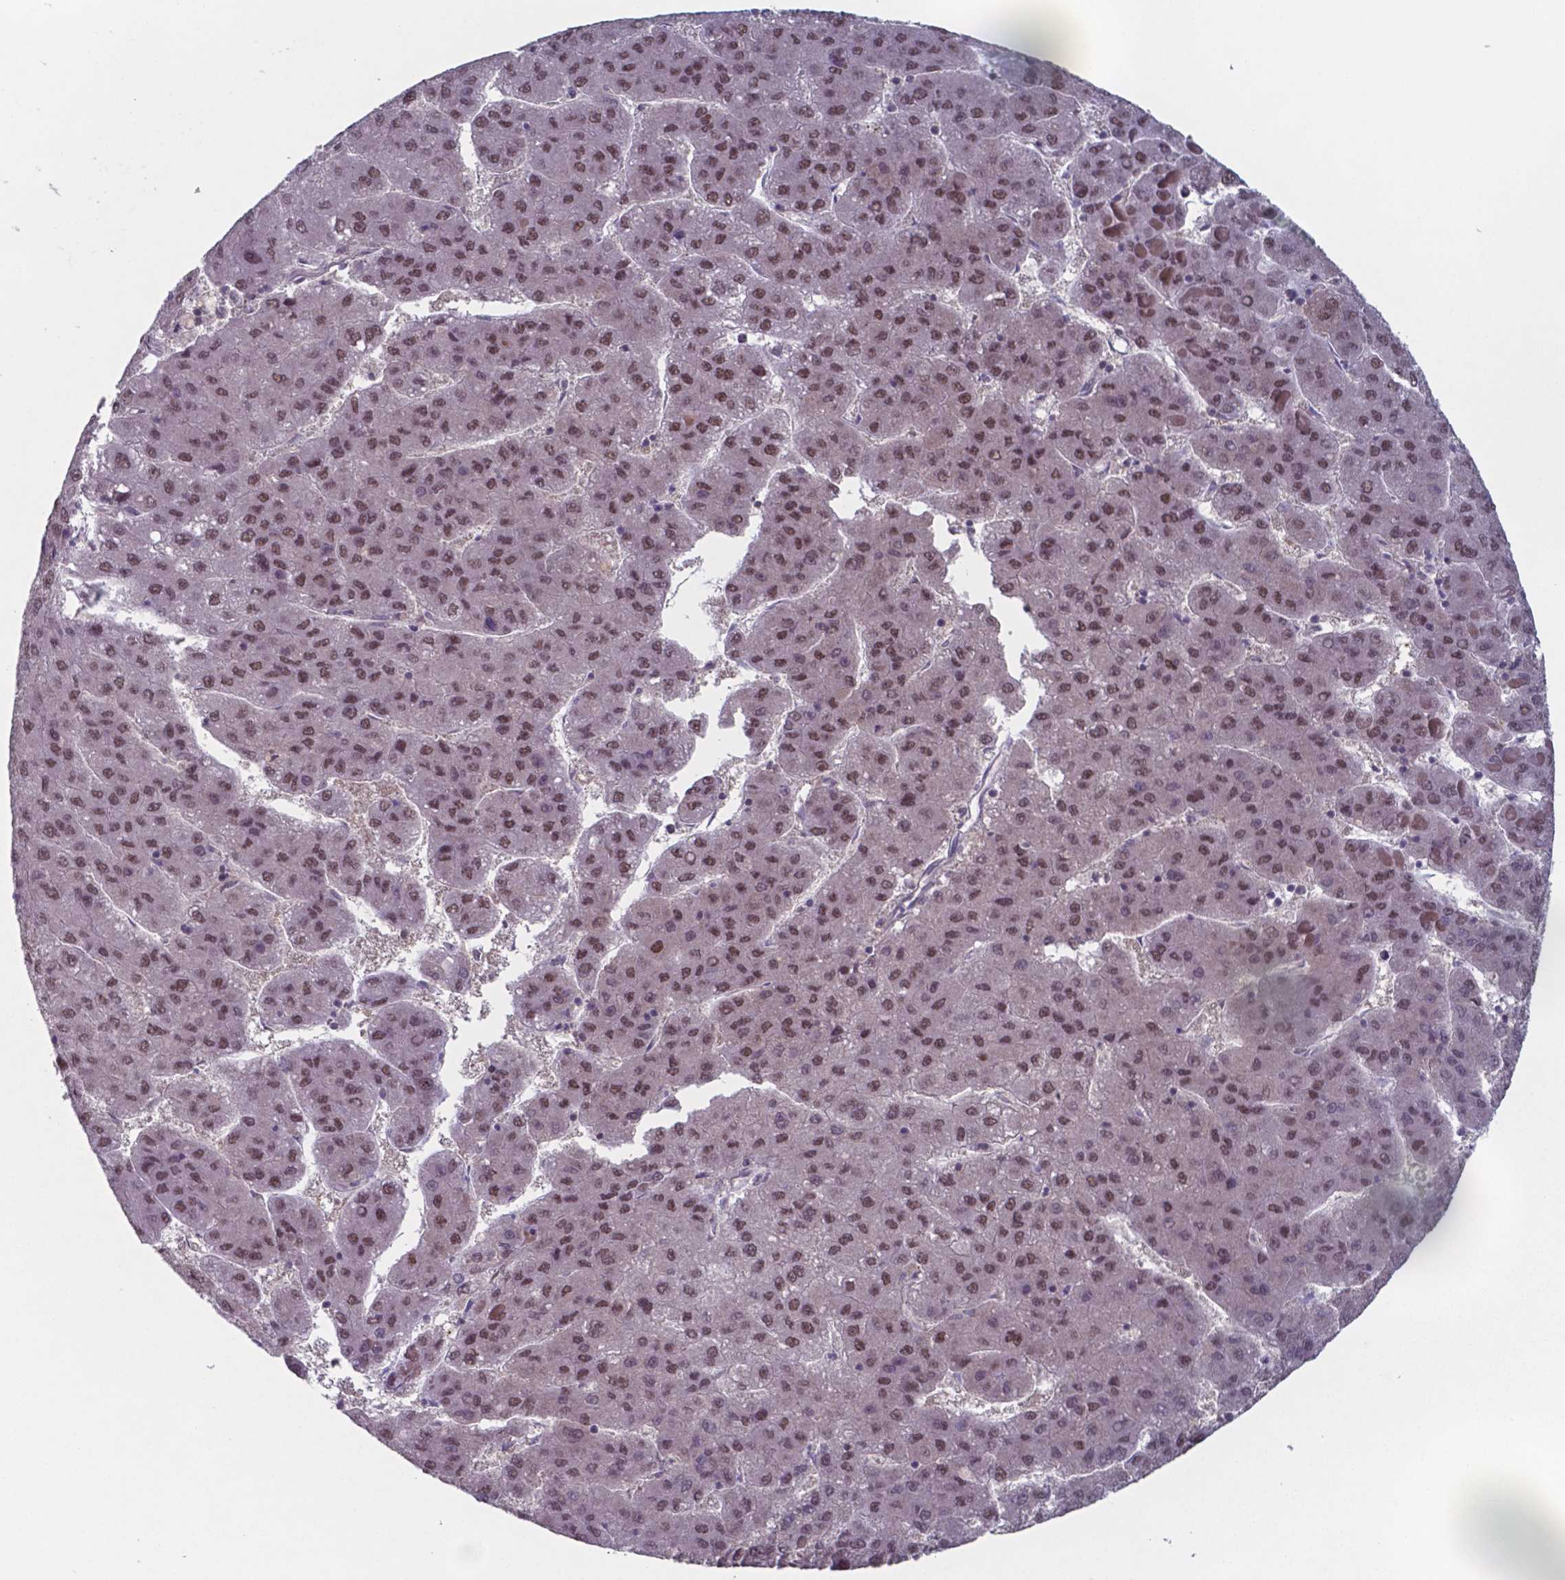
{"staining": {"intensity": "moderate", "quantity": ">75%", "location": "nuclear"}, "tissue": "liver cancer", "cell_type": "Tumor cells", "image_type": "cancer", "snomed": [{"axis": "morphology", "description": "Carcinoma, Hepatocellular, NOS"}, {"axis": "topography", "description": "Liver"}], "caption": "A photomicrograph showing moderate nuclear positivity in approximately >75% of tumor cells in liver cancer, as visualized by brown immunohistochemical staining.", "gene": "UBA1", "patient": {"sex": "female", "age": 82}}